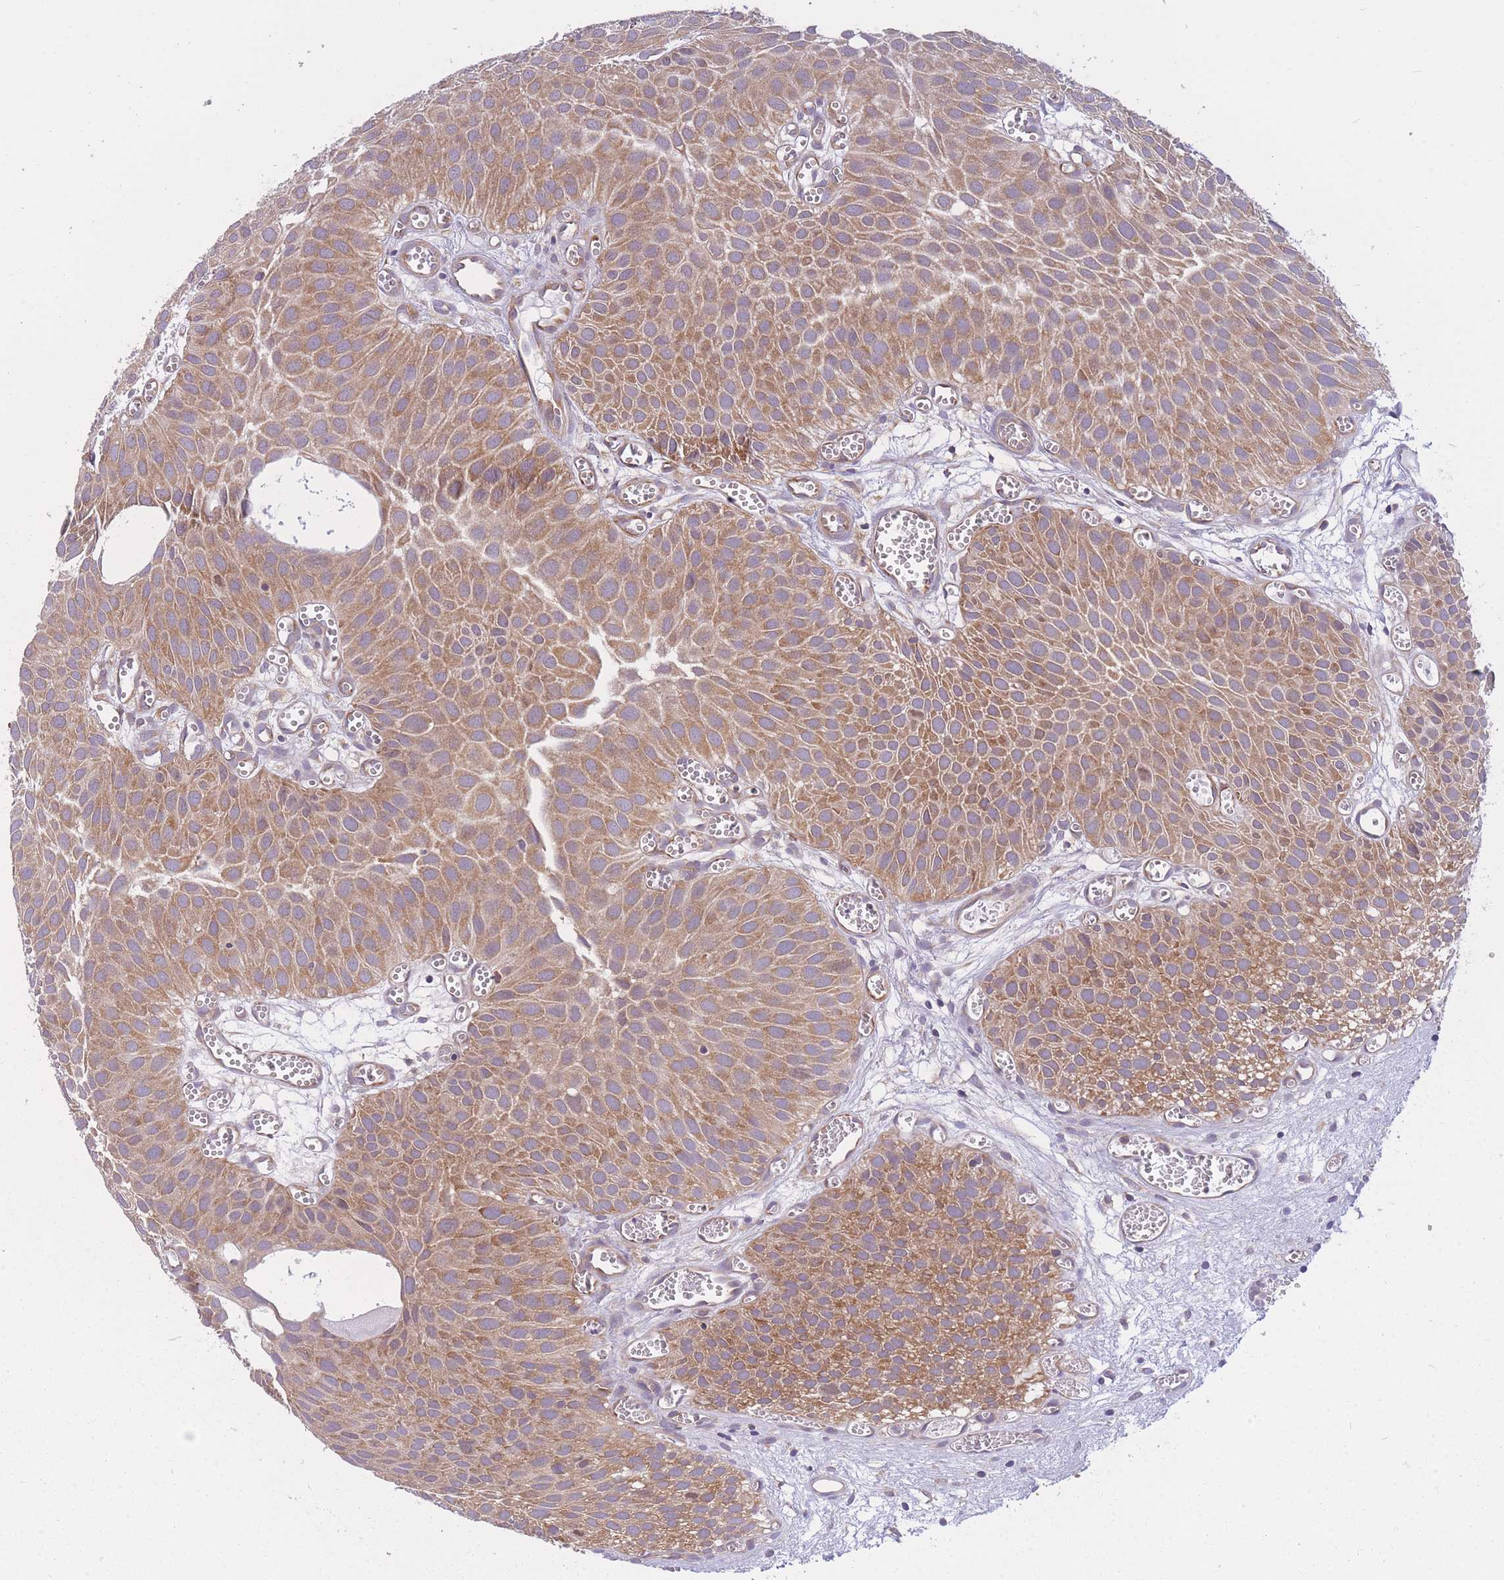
{"staining": {"intensity": "moderate", "quantity": ">75%", "location": "cytoplasmic/membranous"}, "tissue": "urothelial cancer", "cell_type": "Tumor cells", "image_type": "cancer", "snomed": [{"axis": "morphology", "description": "Urothelial carcinoma, Low grade"}, {"axis": "topography", "description": "Urinary bladder"}], "caption": "Immunohistochemical staining of human low-grade urothelial carcinoma shows medium levels of moderate cytoplasmic/membranous protein expression in approximately >75% of tumor cells. The protein is shown in brown color, while the nuclei are stained blue.", "gene": "CCDC124", "patient": {"sex": "male", "age": 88}}